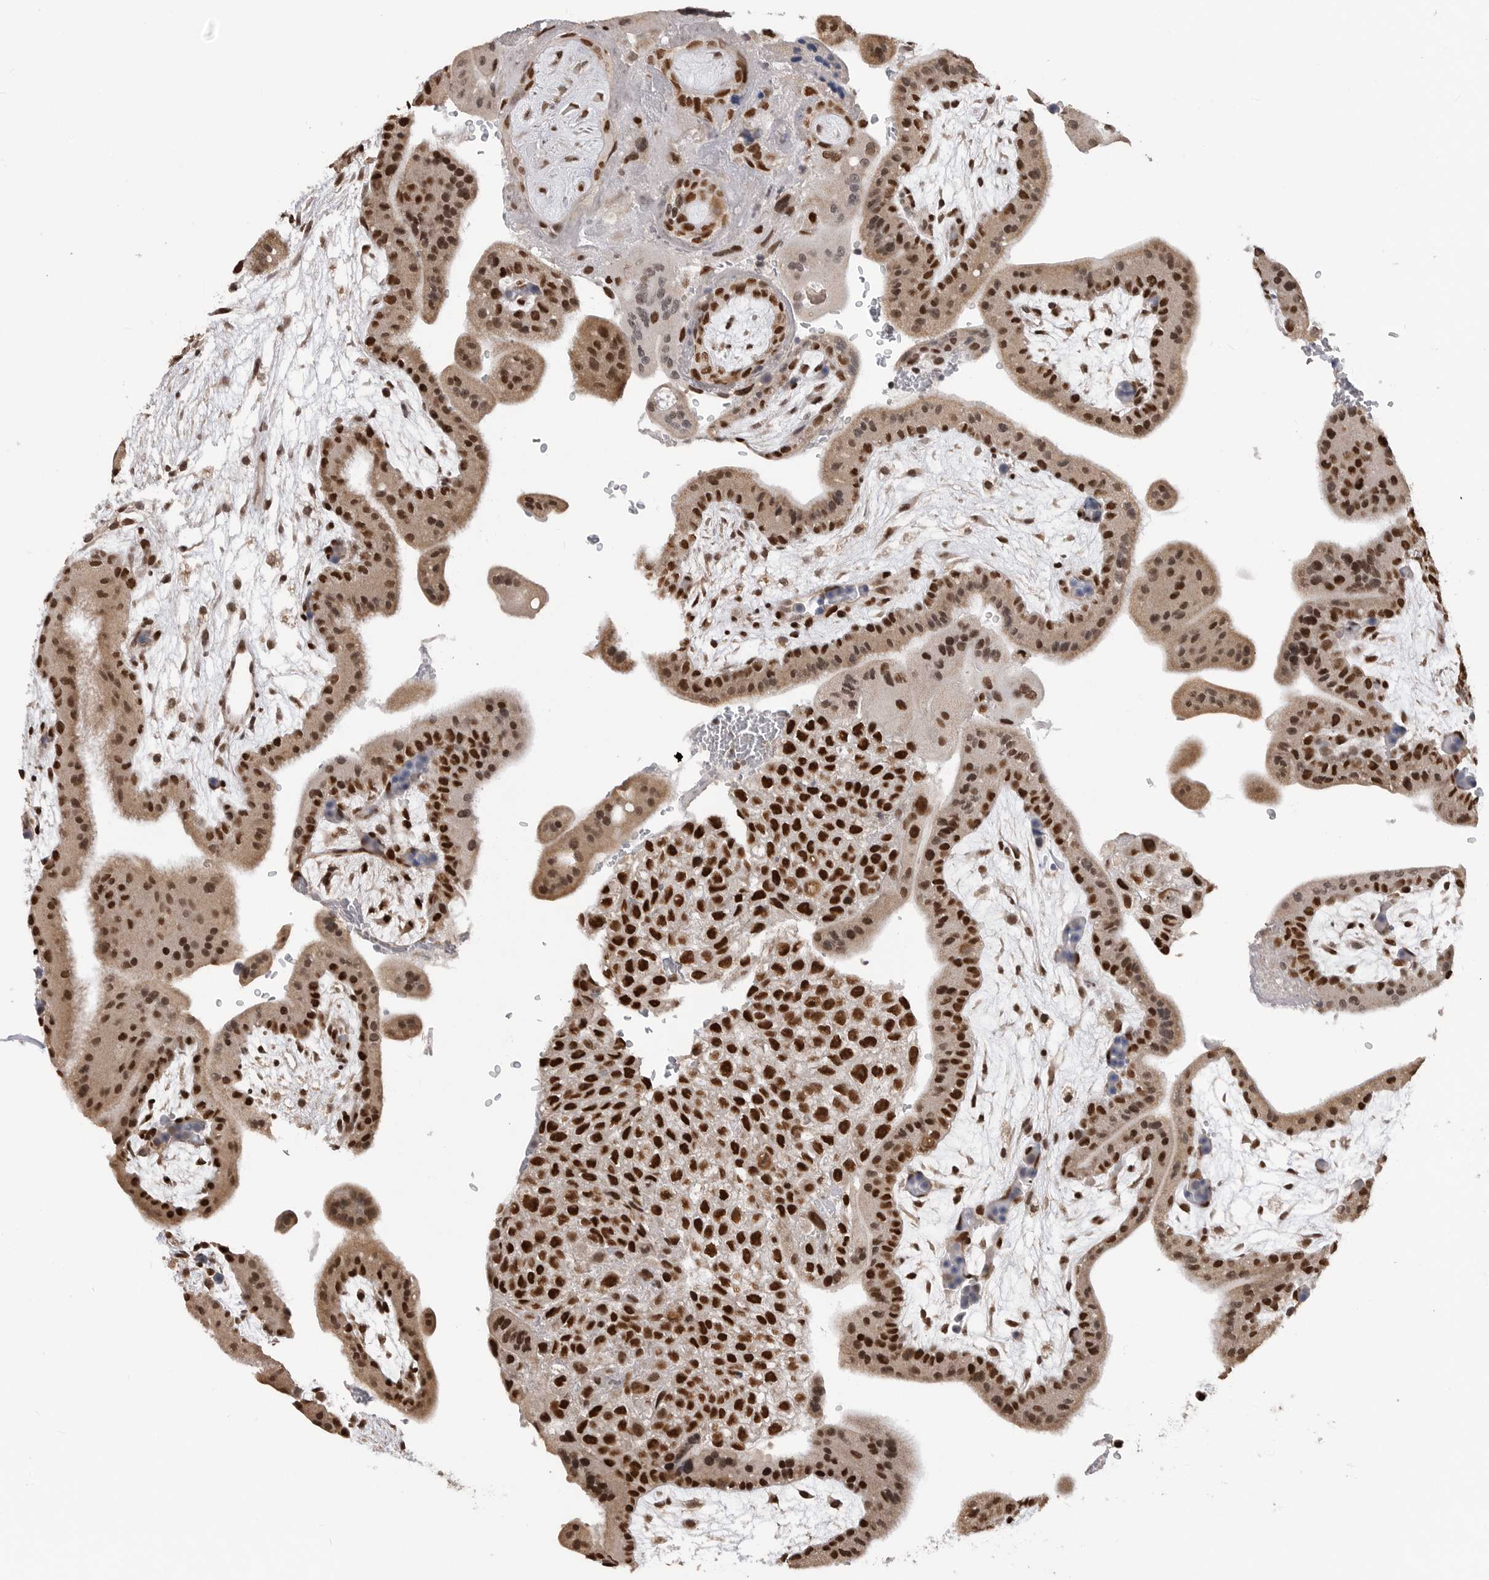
{"staining": {"intensity": "strong", "quantity": "25%-75%", "location": "cytoplasmic/membranous,nuclear"}, "tissue": "placenta", "cell_type": "Trophoblastic cells", "image_type": "normal", "snomed": [{"axis": "morphology", "description": "Normal tissue, NOS"}, {"axis": "topography", "description": "Placenta"}], "caption": "Placenta stained with DAB immunohistochemistry (IHC) demonstrates high levels of strong cytoplasmic/membranous,nuclear expression in approximately 25%-75% of trophoblastic cells.", "gene": "SMARCC1", "patient": {"sex": "female", "age": 35}}